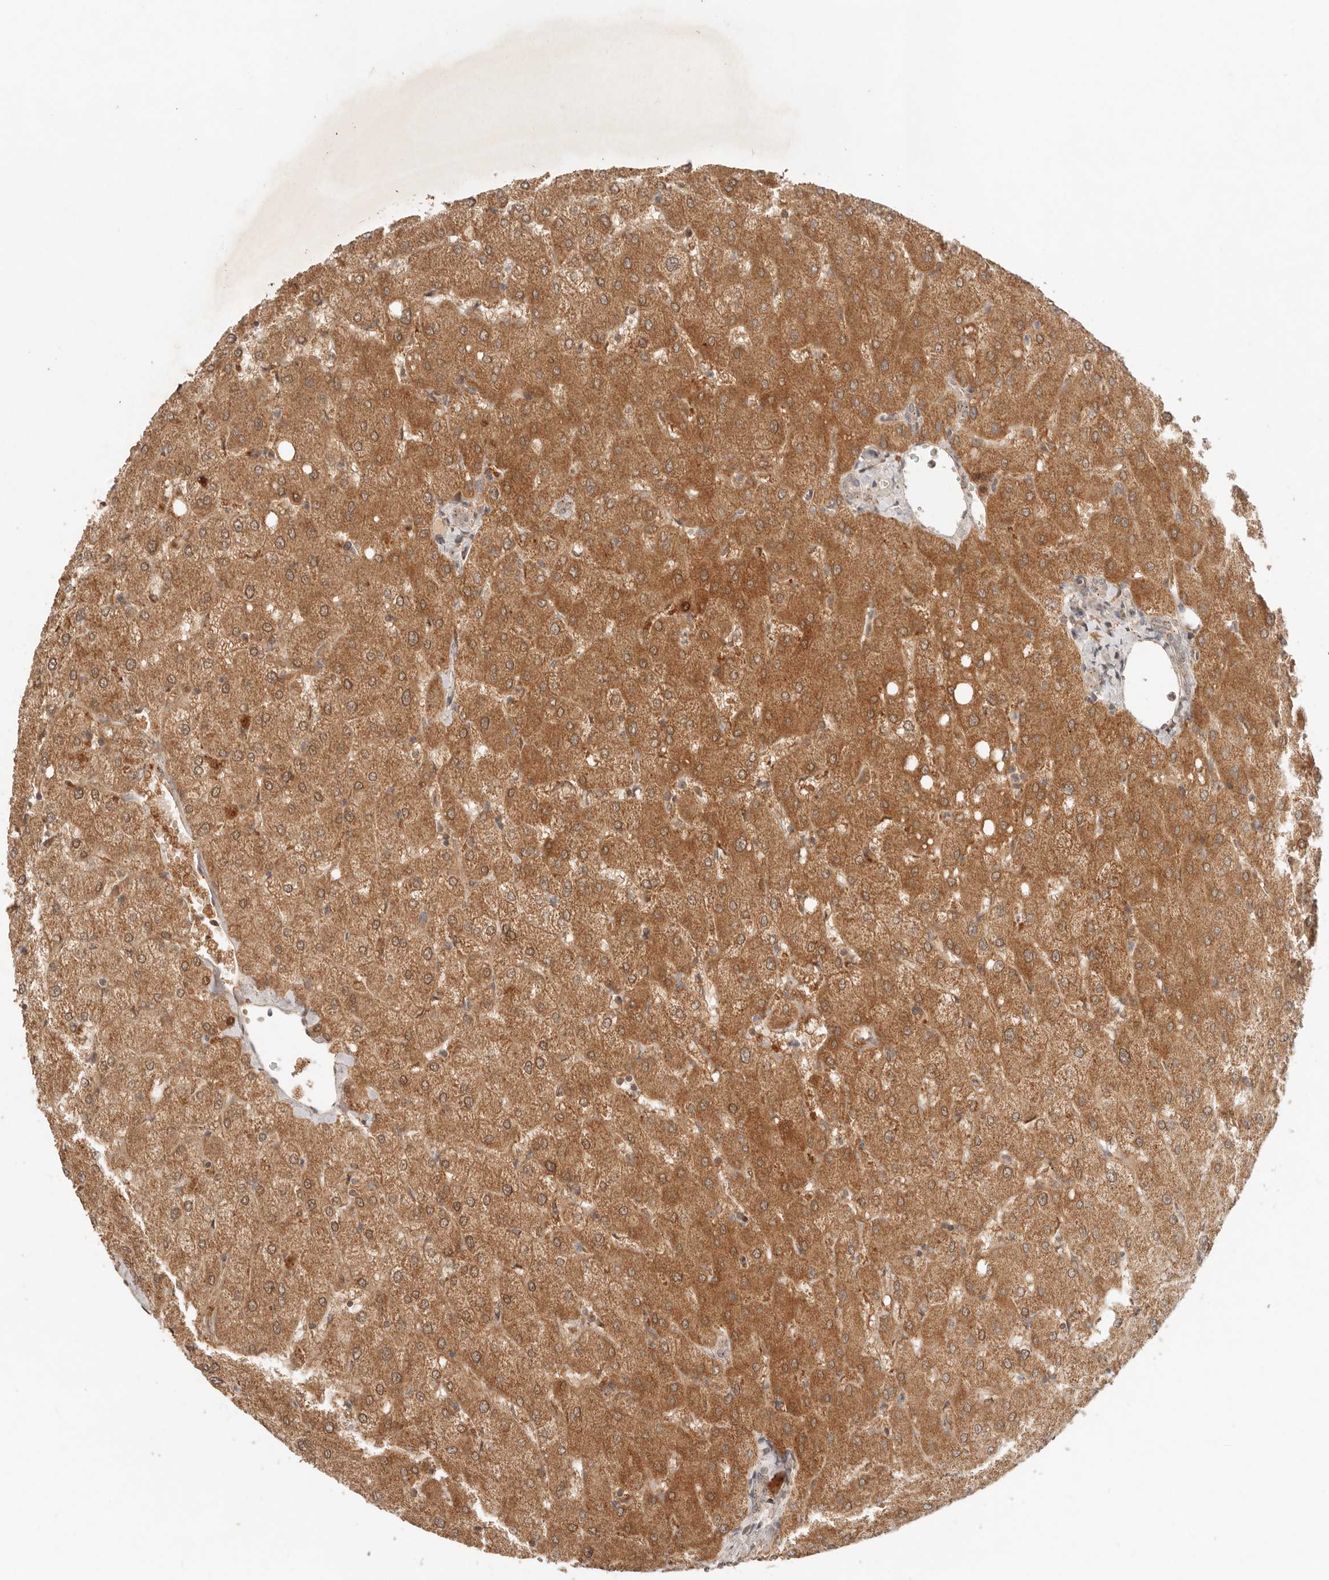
{"staining": {"intensity": "weak", "quantity": "<25%", "location": "cytoplasmic/membranous"}, "tissue": "liver", "cell_type": "Cholangiocytes", "image_type": "normal", "snomed": [{"axis": "morphology", "description": "Normal tissue, NOS"}, {"axis": "topography", "description": "Liver"}], "caption": "Photomicrograph shows no significant protein positivity in cholangiocytes of benign liver.", "gene": "LMO4", "patient": {"sex": "female", "age": 54}}